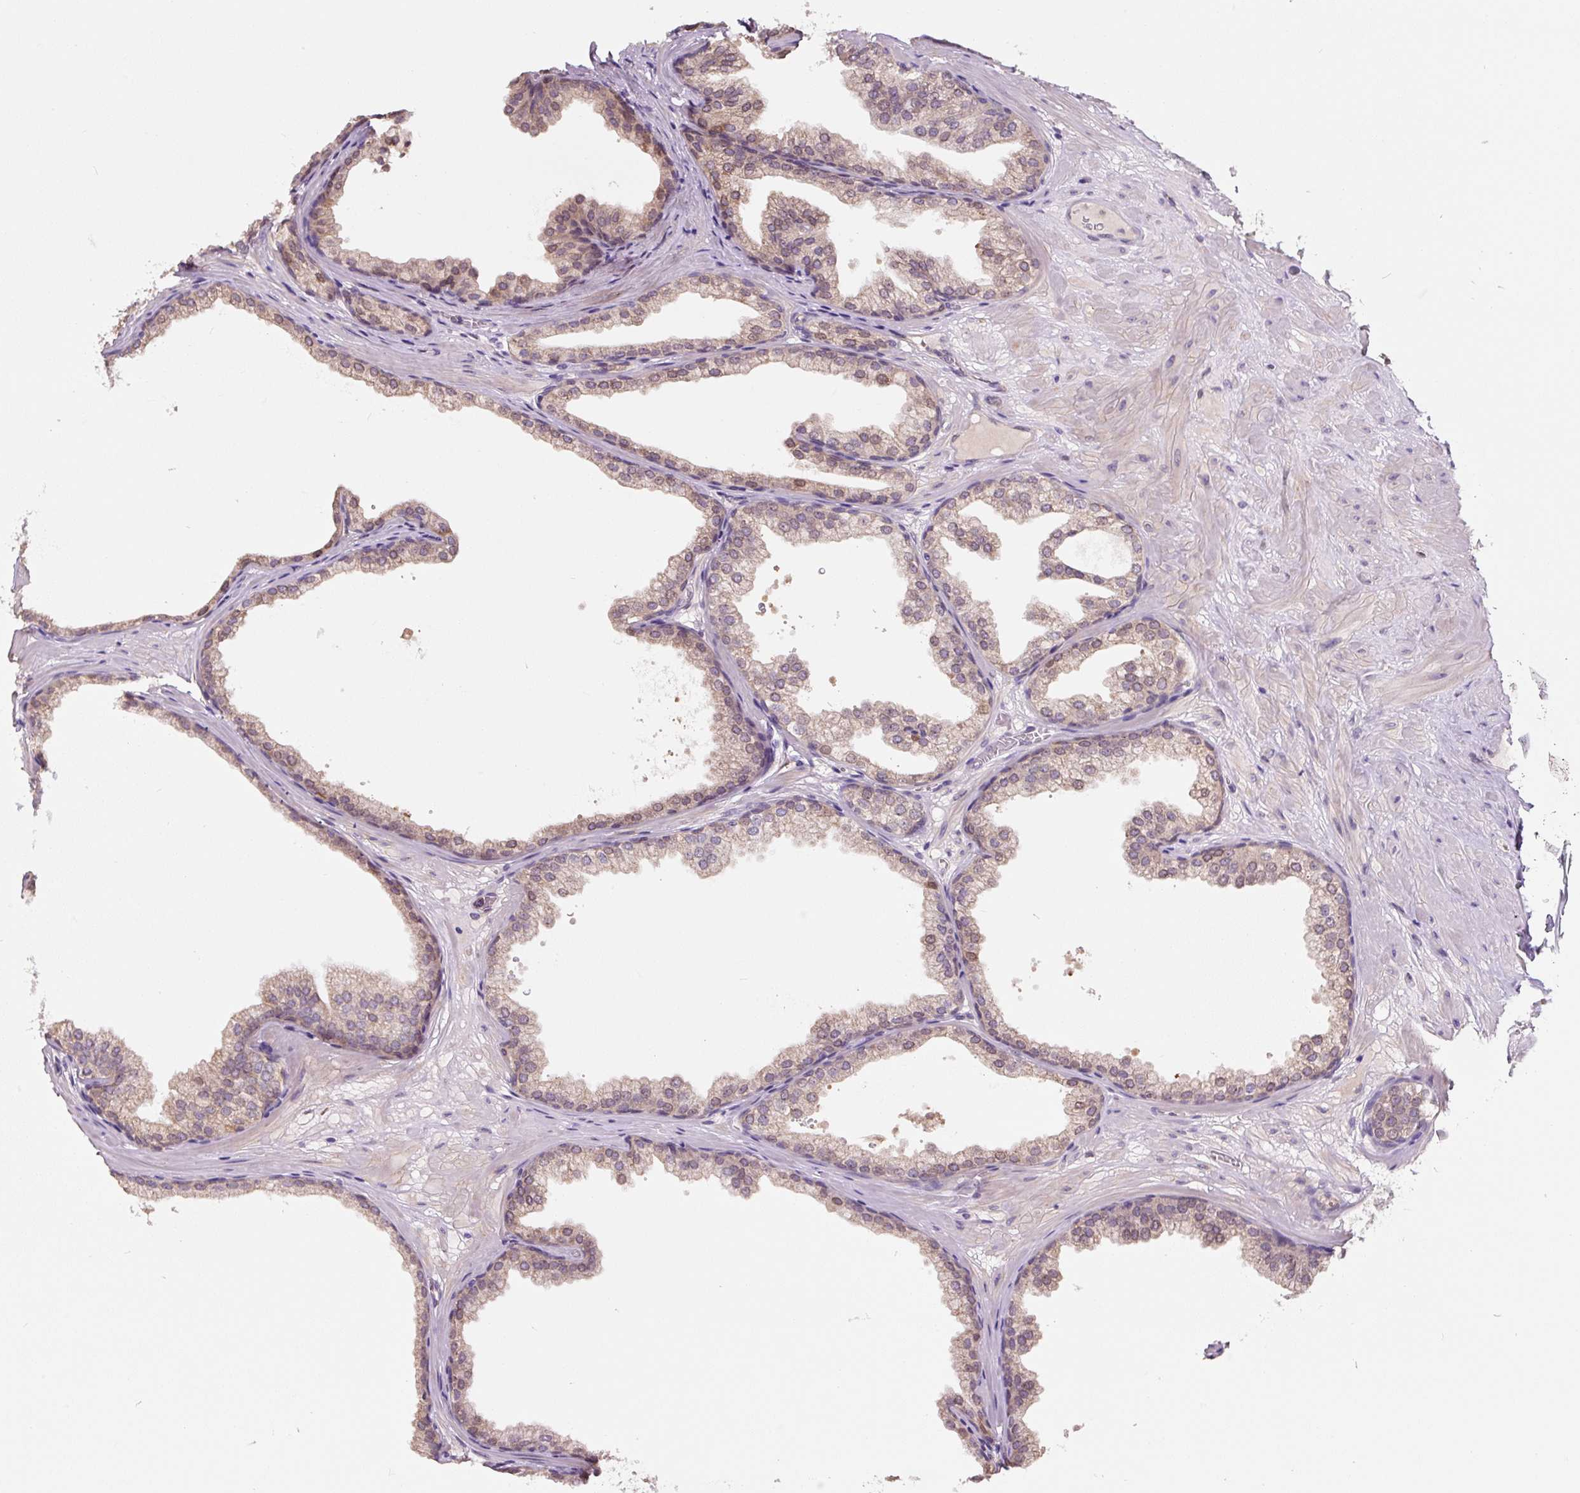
{"staining": {"intensity": "weak", "quantity": ">75%", "location": "cytoplasmic/membranous"}, "tissue": "prostate", "cell_type": "Glandular cells", "image_type": "normal", "snomed": [{"axis": "morphology", "description": "Normal tissue, NOS"}, {"axis": "topography", "description": "Prostate"}], "caption": "High-power microscopy captured an immunohistochemistry micrograph of unremarkable prostate, revealing weak cytoplasmic/membranous expression in about >75% of glandular cells.", "gene": "ASRGL1", "patient": {"sex": "male", "age": 37}}